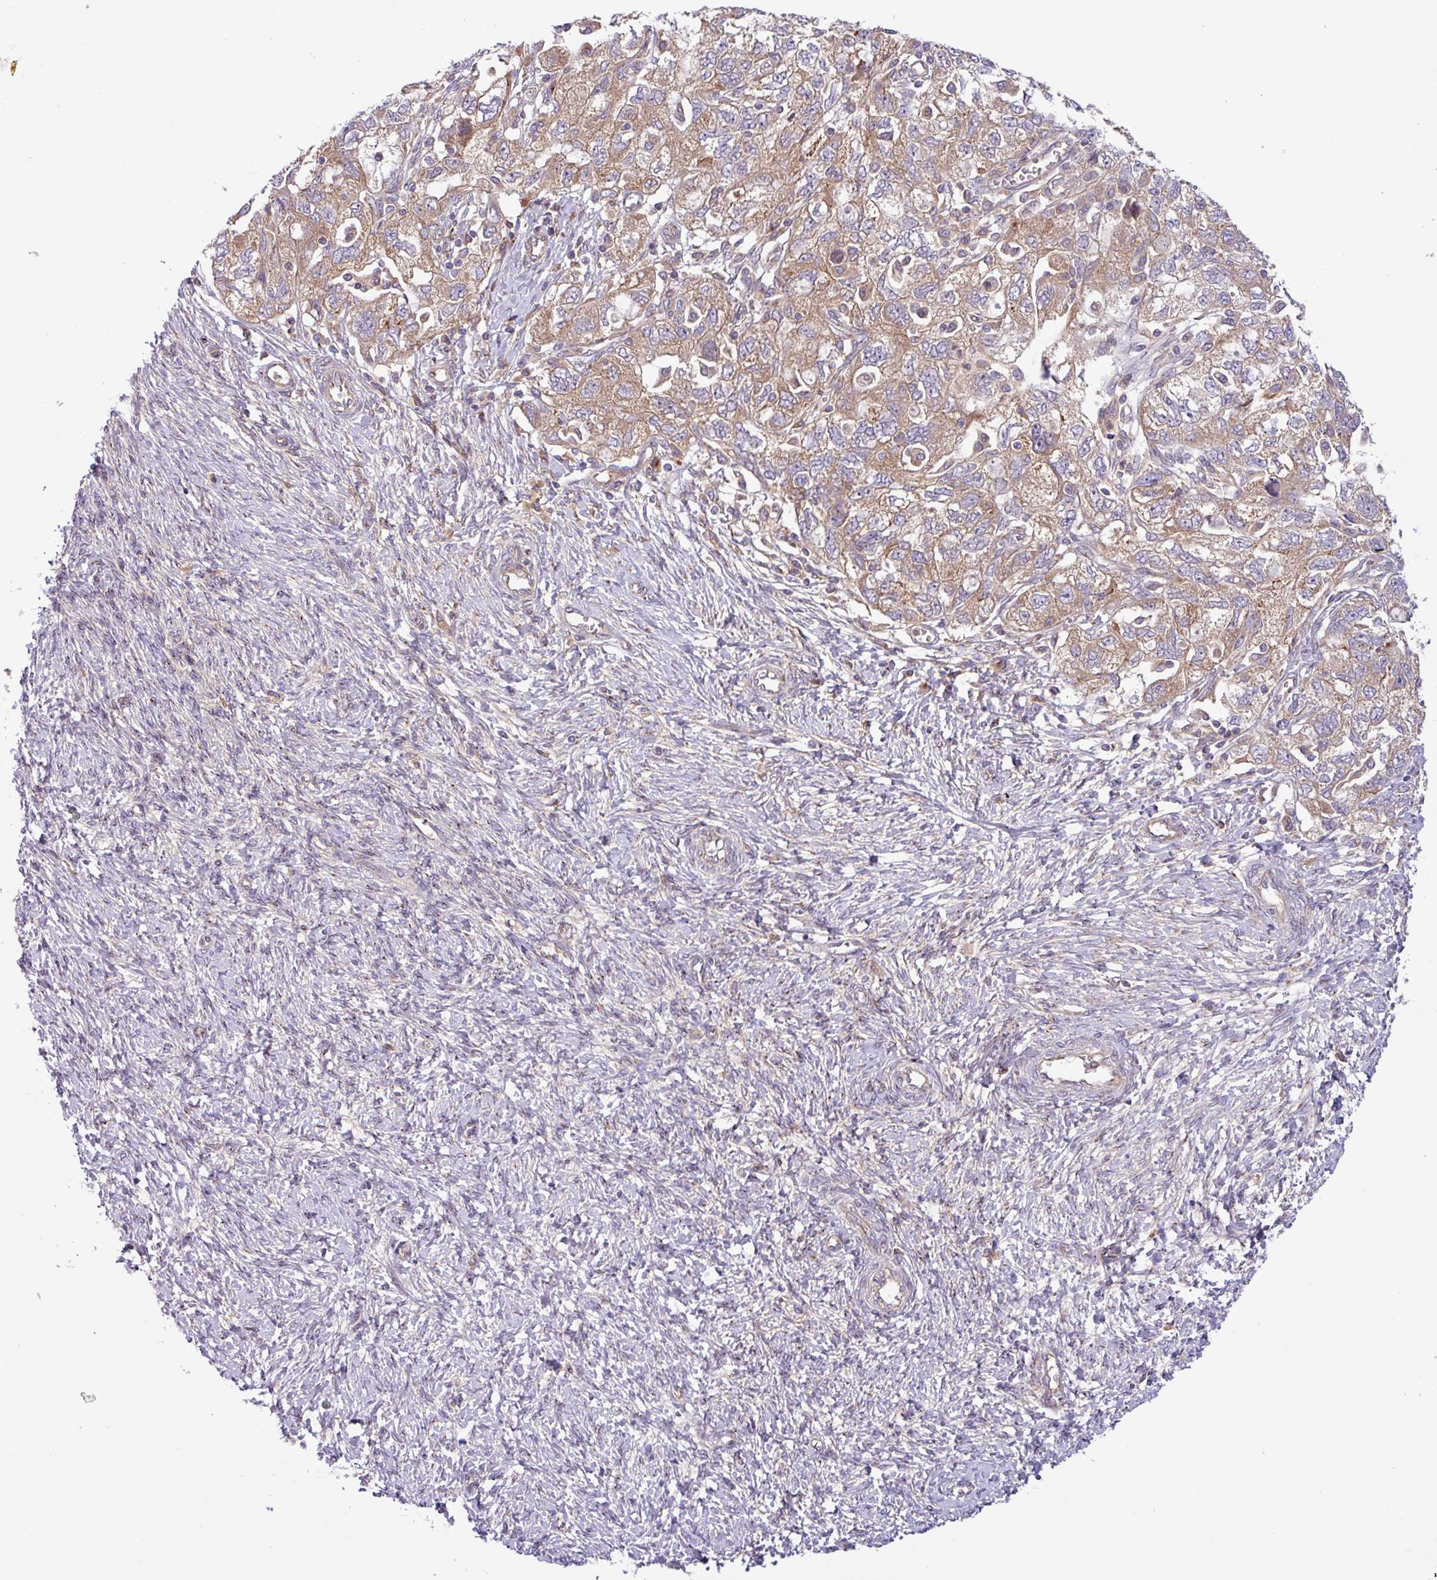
{"staining": {"intensity": "moderate", "quantity": ">75%", "location": "cytoplasmic/membranous"}, "tissue": "ovarian cancer", "cell_type": "Tumor cells", "image_type": "cancer", "snomed": [{"axis": "morphology", "description": "Carcinoma, NOS"}, {"axis": "morphology", "description": "Cystadenocarcinoma, serous, NOS"}, {"axis": "topography", "description": "Ovary"}], "caption": "Ovarian carcinoma tissue demonstrates moderate cytoplasmic/membranous positivity in about >75% of tumor cells The staining was performed using DAB, with brown indicating positive protein expression. Nuclei are stained blue with hematoxylin.", "gene": "RAB19", "patient": {"sex": "female", "age": 69}}